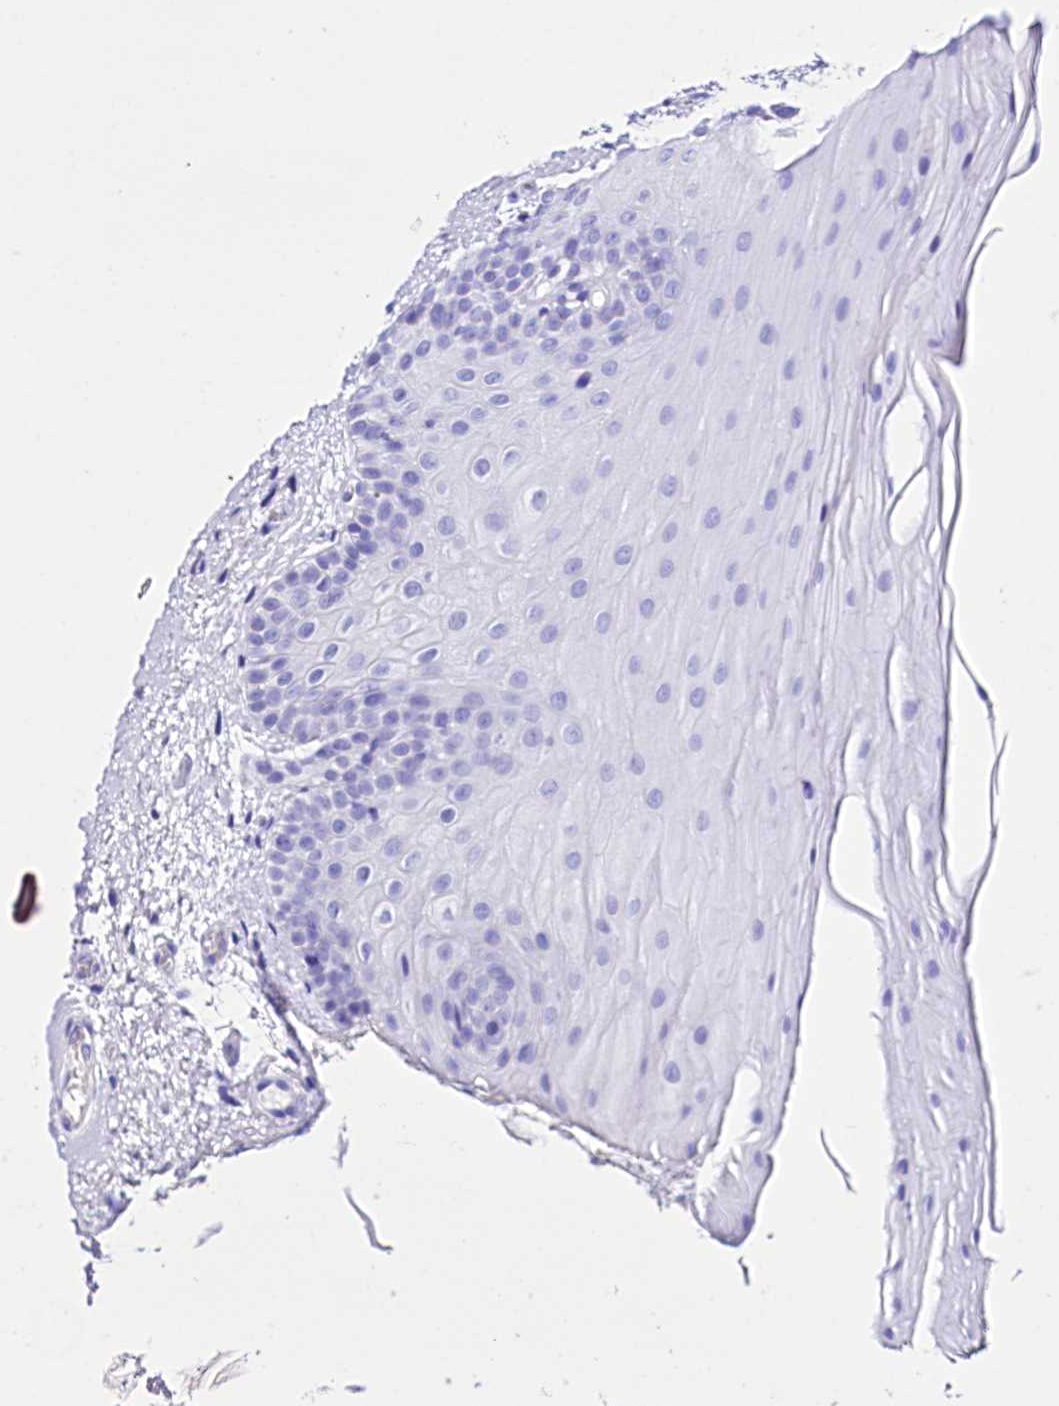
{"staining": {"intensity": "moderate", "quantity": "<25%", "location": "cytoplasmic/membranous"}, "tissue": "oral mucosa", "cell_type": "Squamous epithelial cells", "image_type": "normal", "snomed": [{"axis": "morphology", "description": "Normal tissue, NOS"}, {"axis": "topography", "description": "Oral tissue"}], "caption": "A high-resolution histopathology image shows immunohistochemistry staining of unremarkable oral mucosa, which demonstrates moderate cytoplasmic/membranous staining in approximately <25% of squamous epithelial cells.", "gene": "TAFAZZIN", "patient": {"sex": "male", "age": 68}}